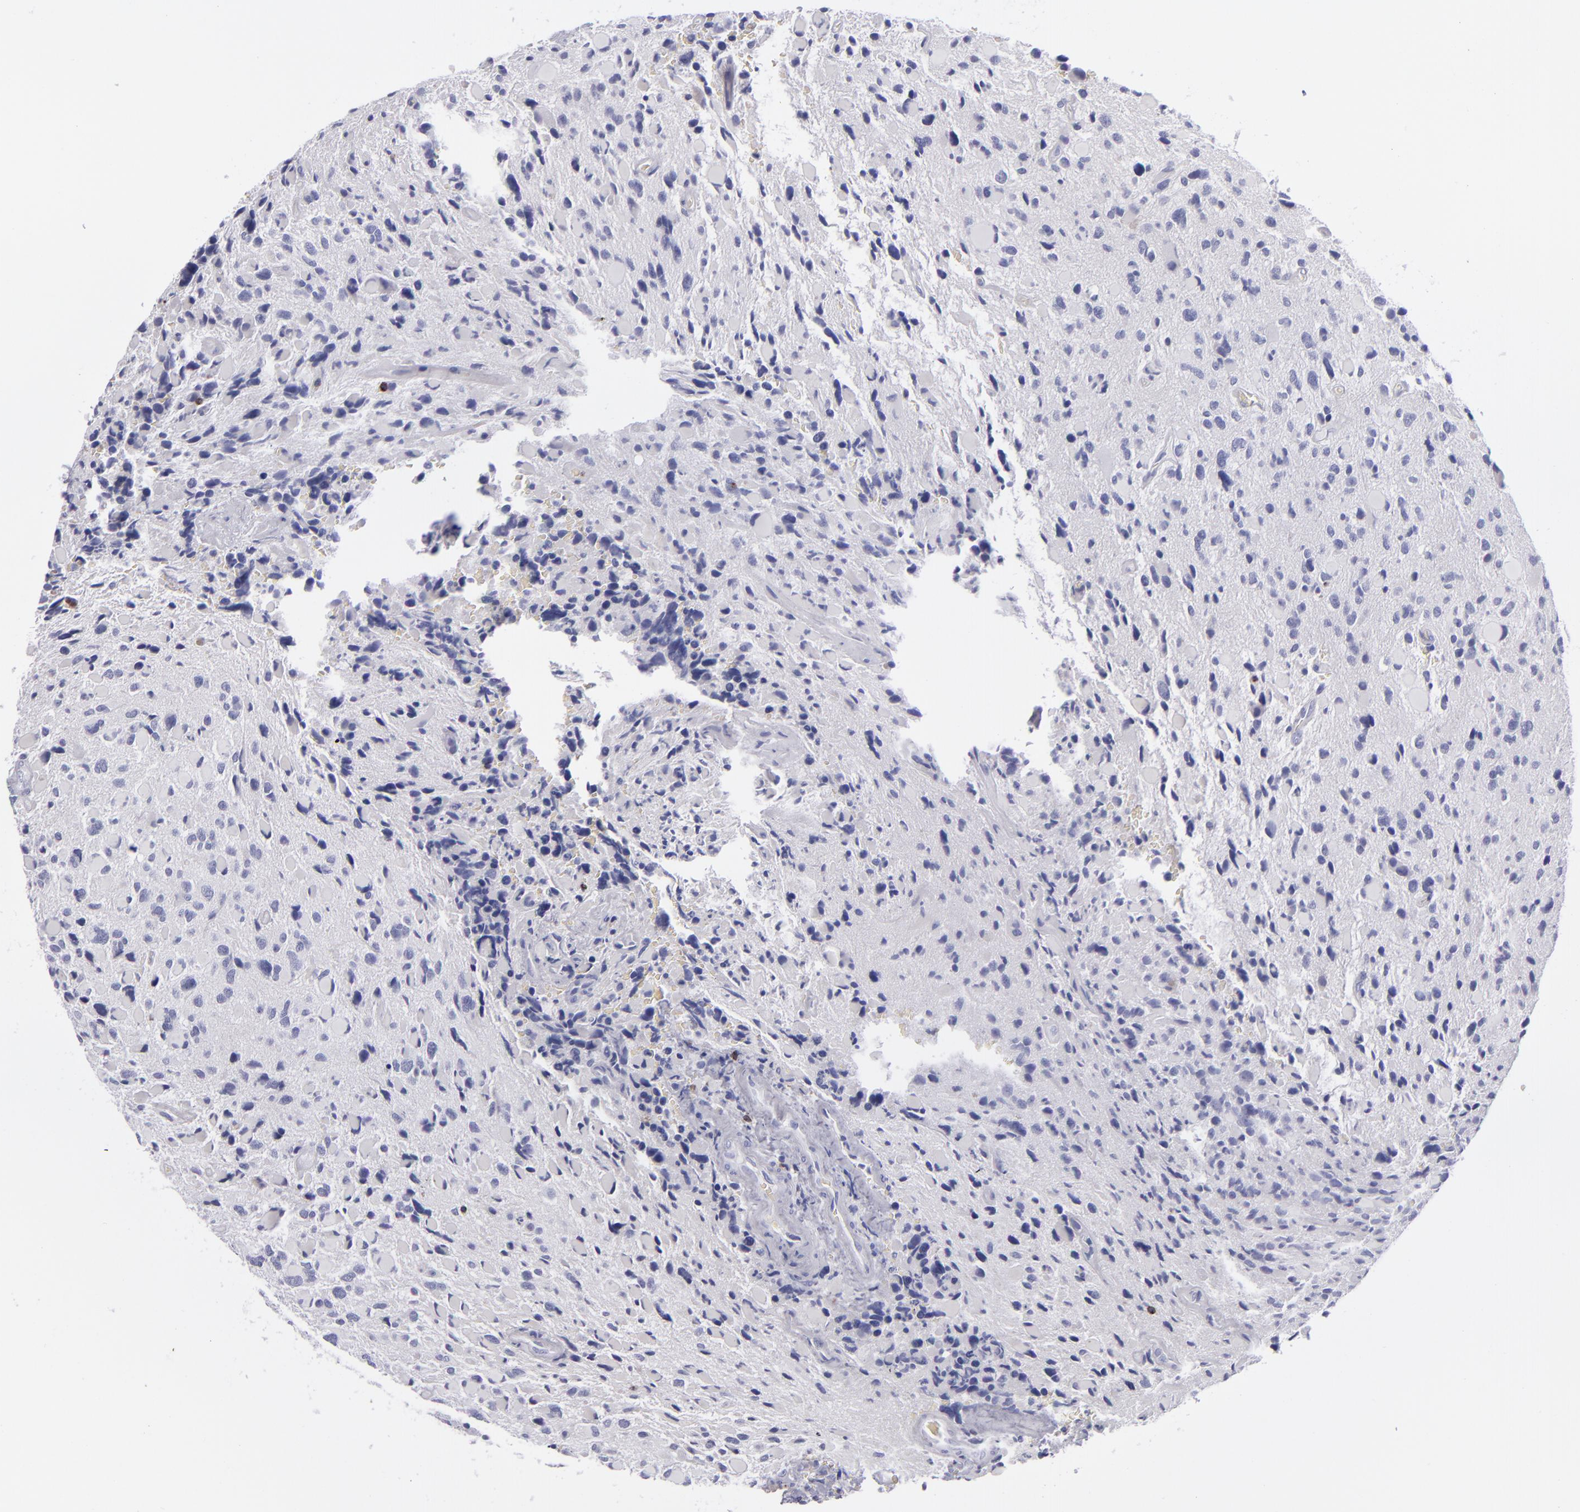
{"staining": {"intensity": "negative", "quantity": "none", "location": "none"}, "tissue": "glioma", "cell_type": "Tumor cells", "image_type": "cancer", "snomed": [{"axis": "morphology", "description": "Glioma, malignant, High grade"}, {"axis": "topography", "description": "Brain"}], "caption": "High magnification brightfield microscopy of malignant glioma (high-grade) stained with DAB (brown) and counterstained with hematoxylin (blue): tumor cells show no significant expression.", "gene": "CD2", "patient": {"sex": "female", "age": 37}}